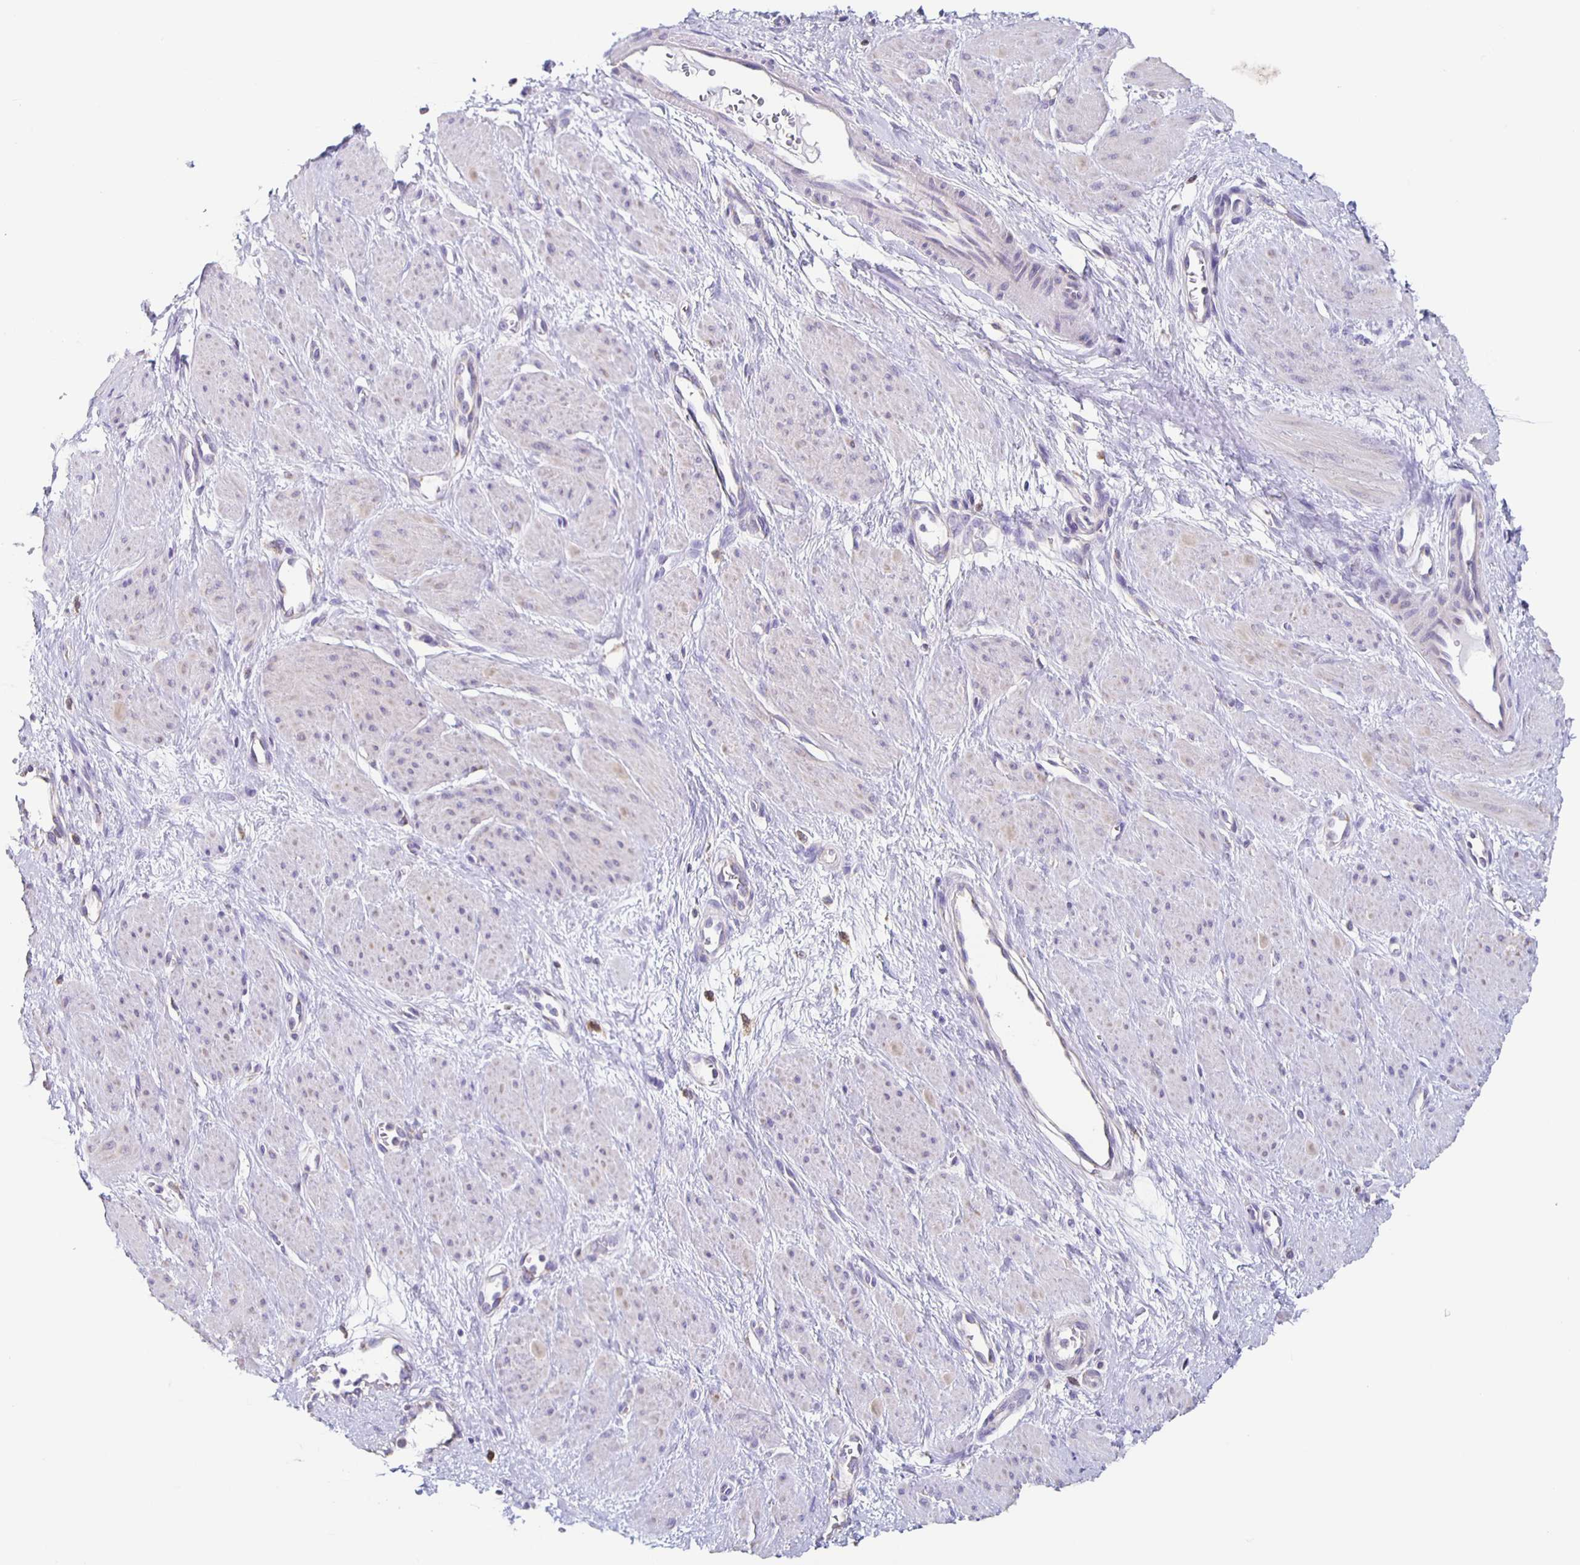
{"staining": {"intensity": "negative", "quantity": "none", "location": "none"}, "tissue": "smooth muscle", "cell_type": "Smooth muscle cells", "image_type": "normal", "snomed": [{"axis": "morphology", "description": "Normal tissue, NOS"}, {"axis": "topography", "description": "Smooth muscle"}, {"axis": "topography", "description": "Uterus"}], "caption": "Image shows no significant protein expression in smooth muscle cells of unremarkable smooth muscle.", "gene": "TPPP", "patient": {"sex": "female", "age": 39}}